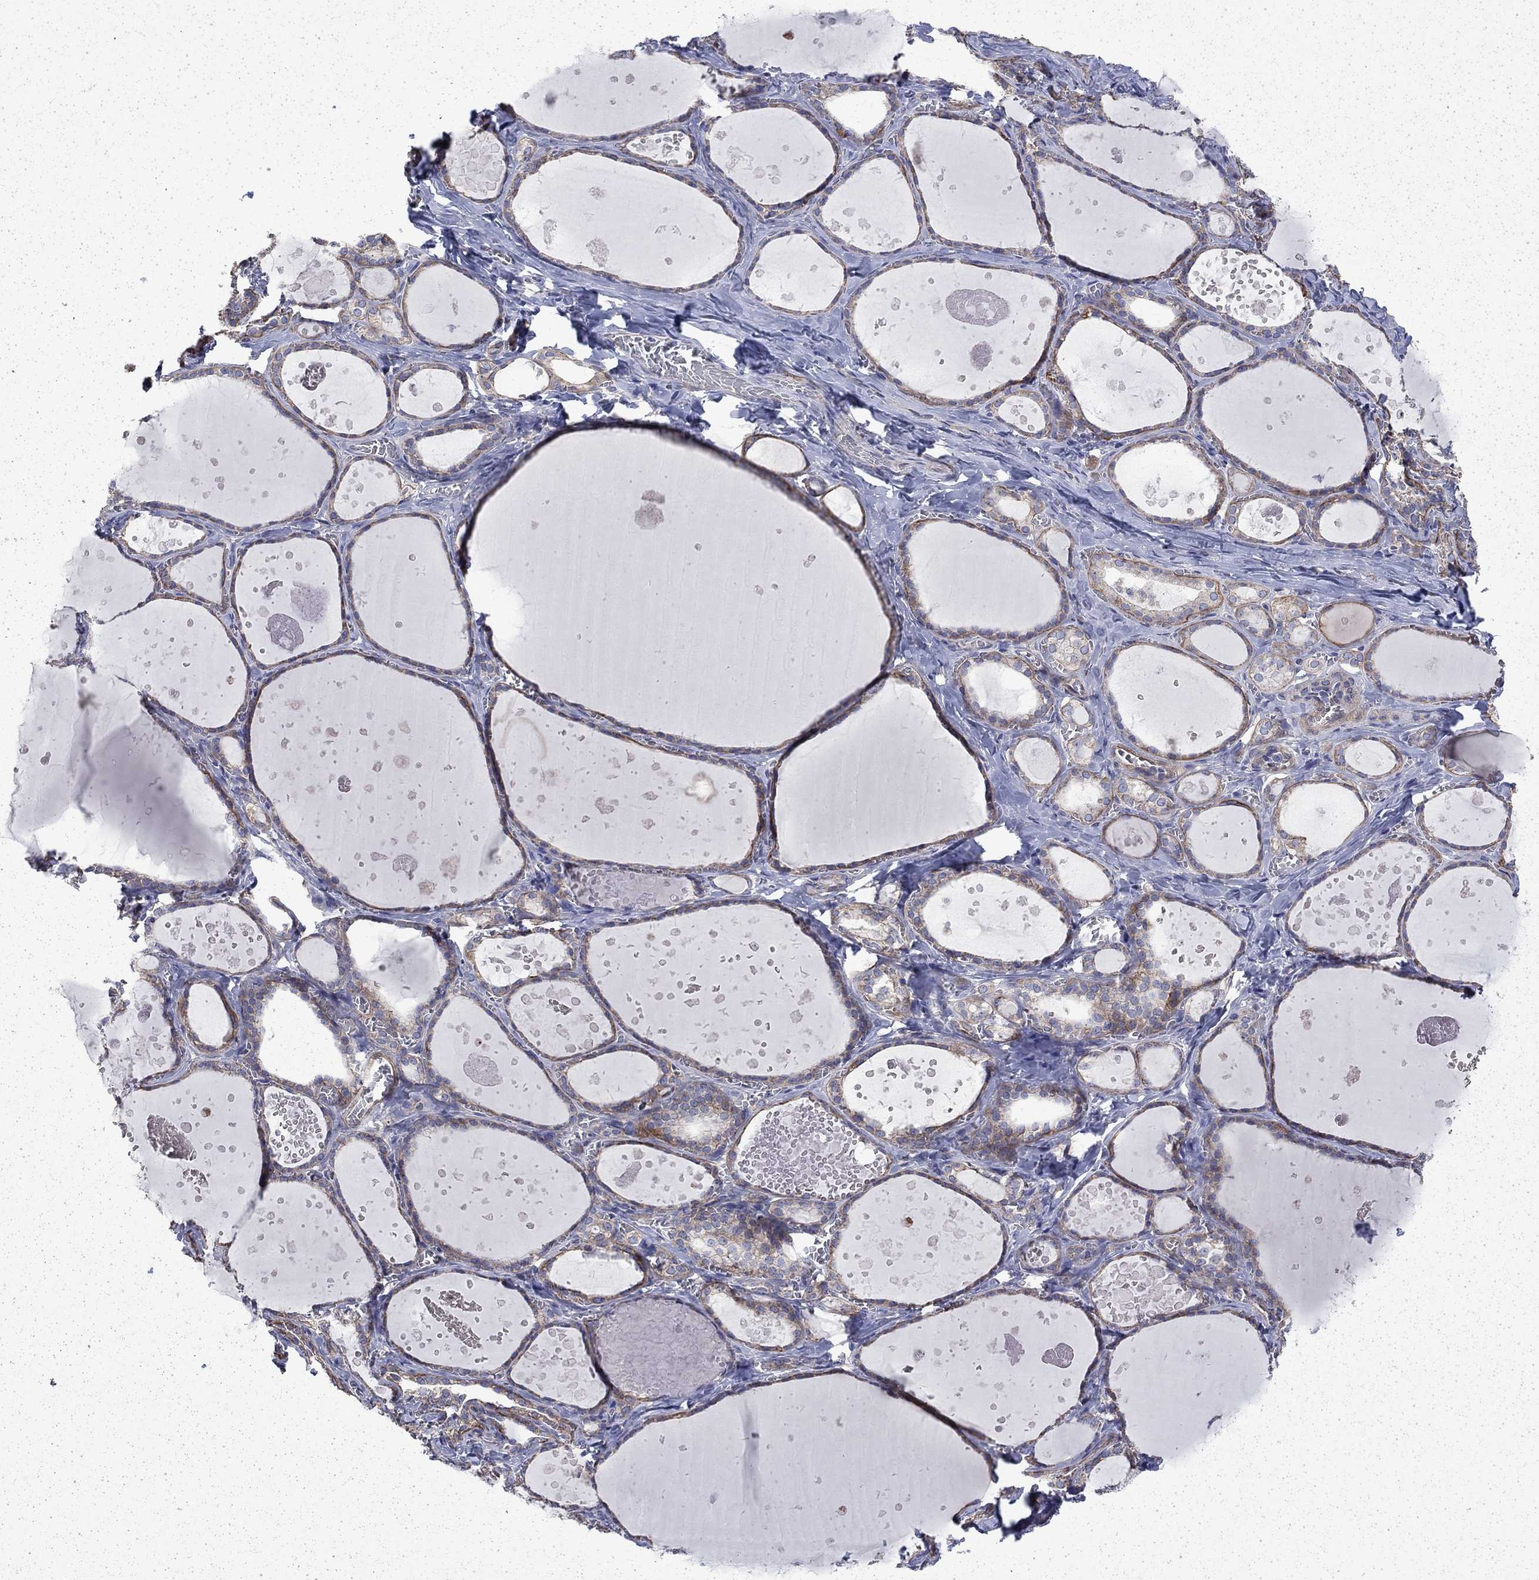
{"staining": {"intensity": "moderate", "quantity": "<25%", "location": "cytoplasmic/membranous"}, "tissue": "thyroid gland", "cell_type": "Glandular cells", "image_type": "normal", "snomed": [{"axis": "morphology", "description": "Normal tissue, NOS"}, {"axis": "topography", "description": "Thyroid gland"}], "caption": "Glandular cells exhibit low levels of moderate cytoplasmic/membranous staining in about <25% of cells in normal human thyroid gland. The staining was performed using DAB (3,3'-diaminobenzidine) to visualize the protein expression in brown, while the nuclei were stained in blue with hematoxylin (Magnification: 20x).", "gene": "DTNA", "patient": {"sex": "female", "age": 56}}